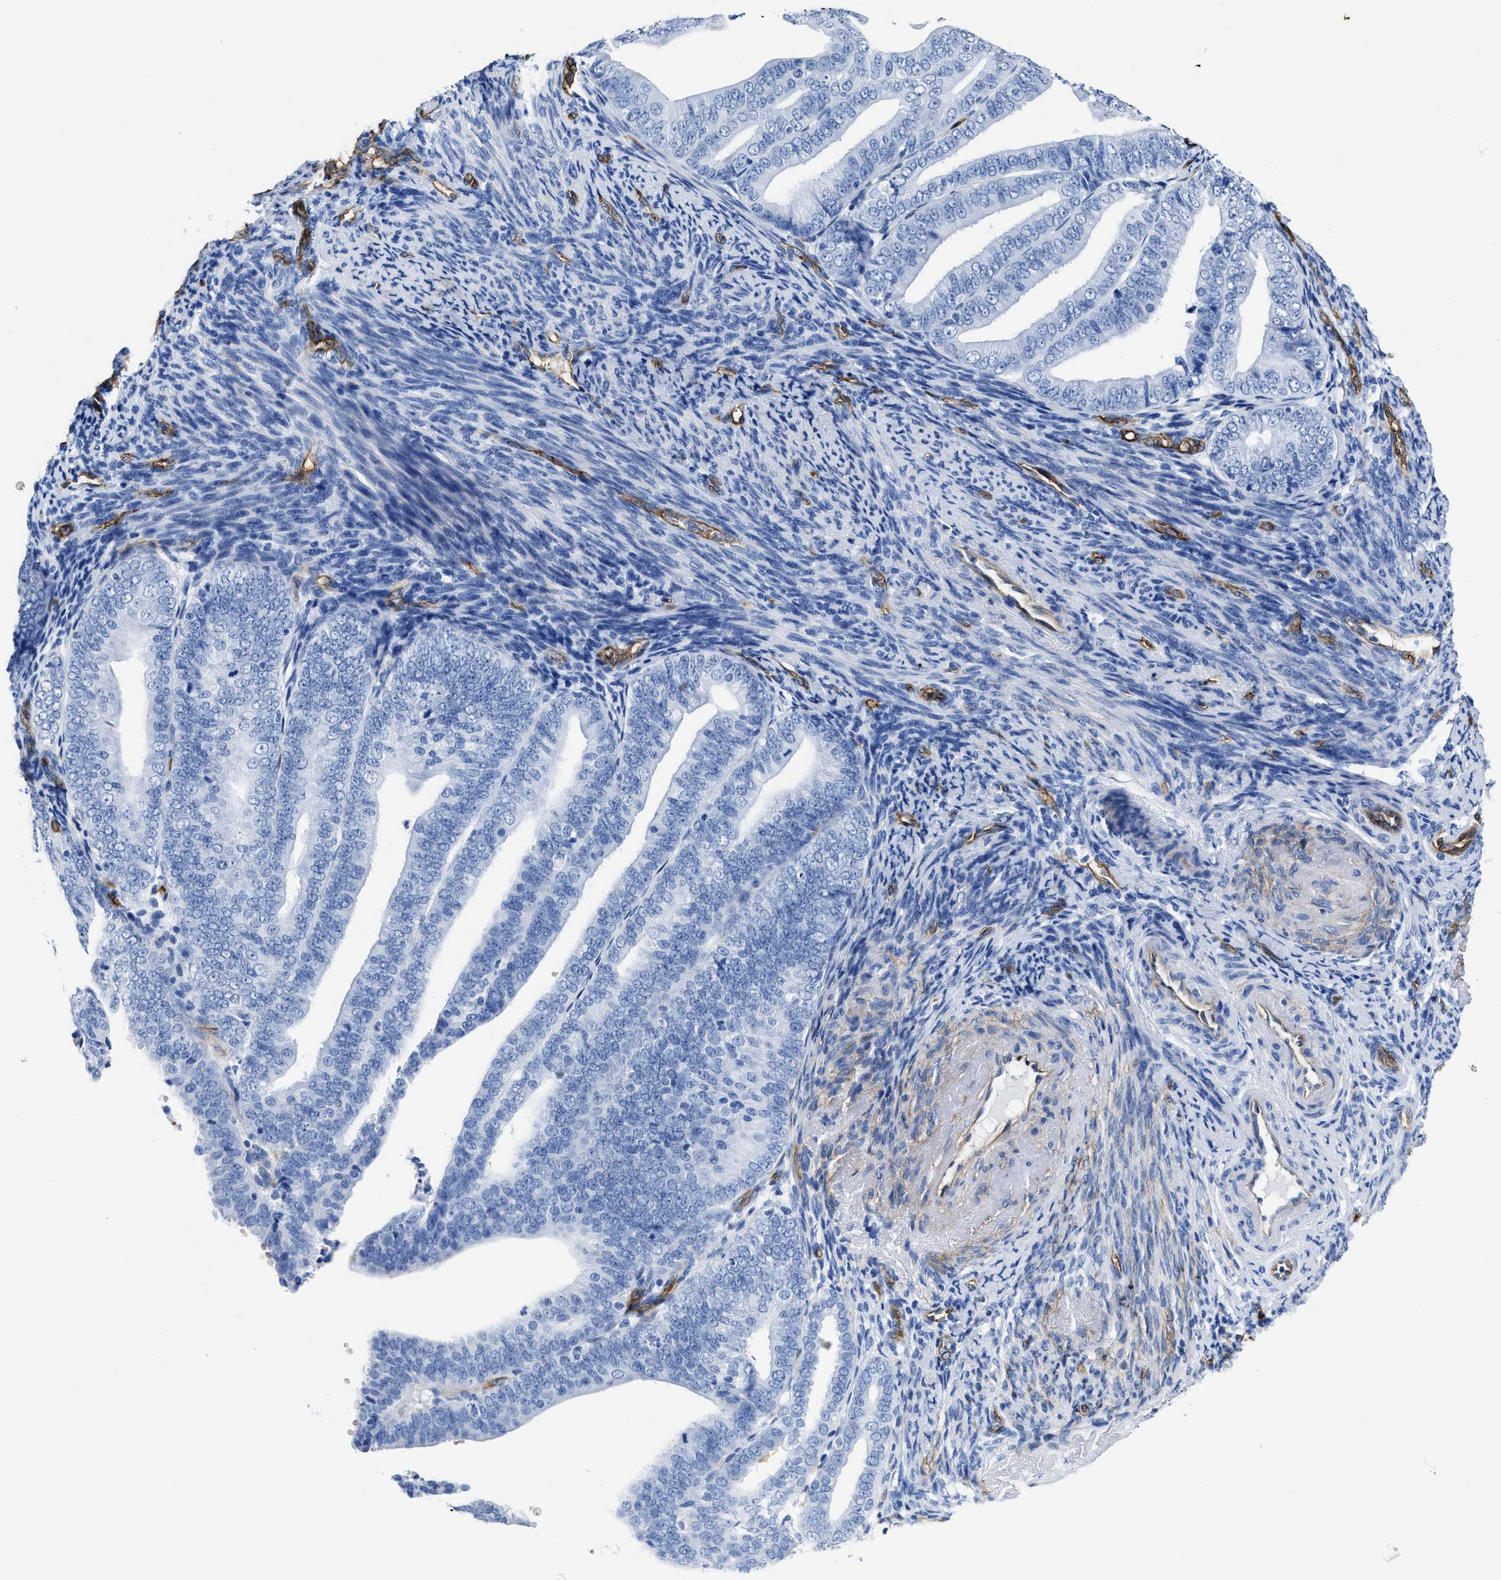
{"staining": {"intensity": "negative", "quantity": "none", "location": "none"}, "tissue": "endometrial cancer", "cell_type": "Tumor cells", "image_type": "cancer", "snomed": [{"axis": "morphology", "description": "Adenocarcinoma, NOS"}, {"axis": "topography", "description": "Endometrium"}], "caption": "Immunohistochemical staining of endometrial cancer (adenocarcinoma) demonstrates no significant positivity in tumor cells.", "gene": "AQP1", "patient": {"sex": "female", "age": 63}}